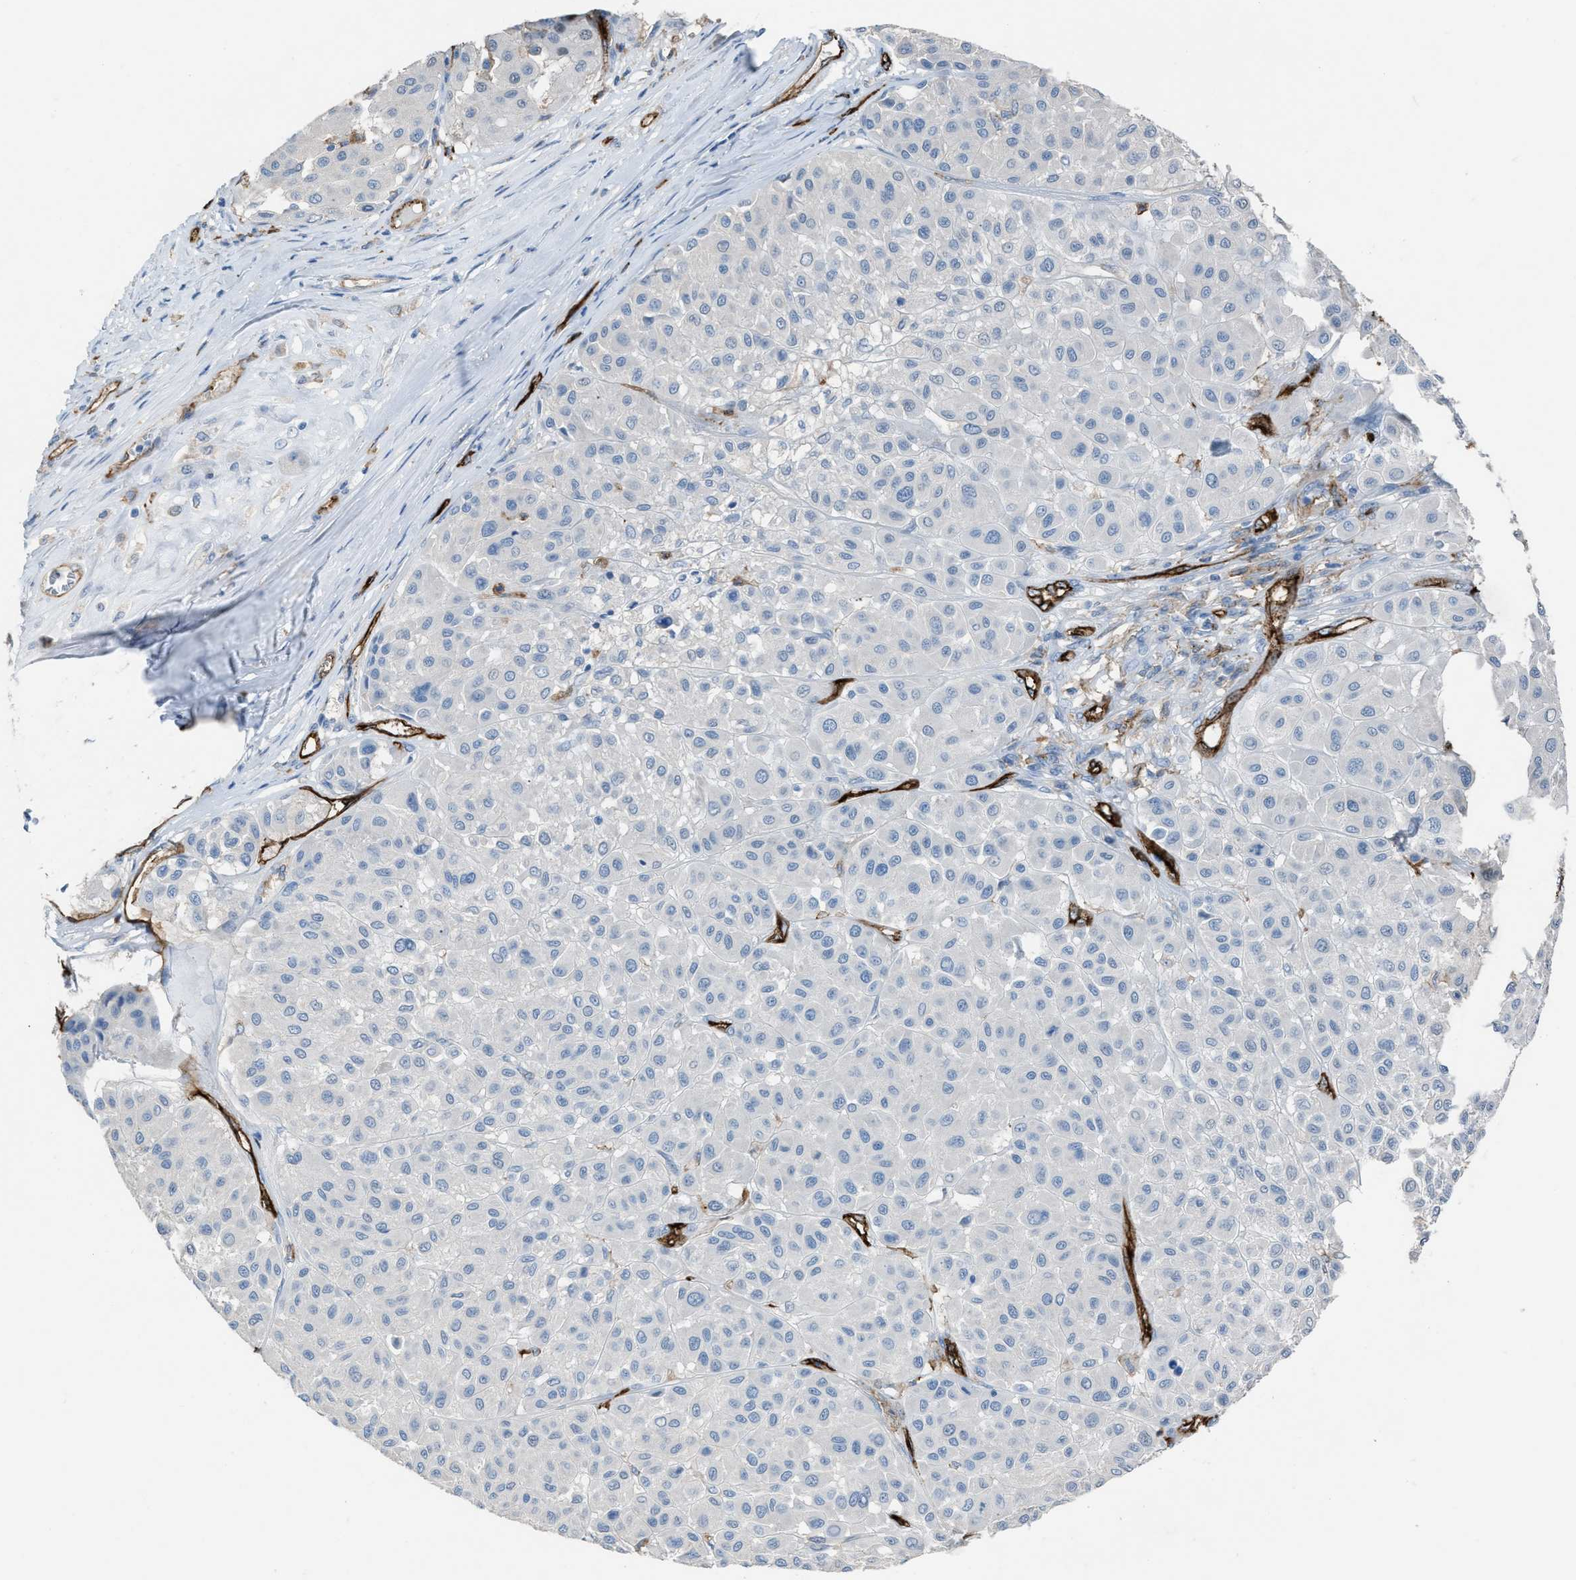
{"staining": {"intensity": "negative", "quantity": "none", "location": "none"}, "tissue": "melanoma", "cell_type": "Tumor cells", "image_type": "cancer", "snomed": [{"axis": "morphology", "description": "Malignant melanoma, Metastatic site"}, {"axis": "topography", "description": "Soft tissue"}], "caption": "There is no significant expression in tumor cells of malignant melanoma (metastatic site).", "gene": "DYSF", "patient": {"sex": "male", "age": 41}}